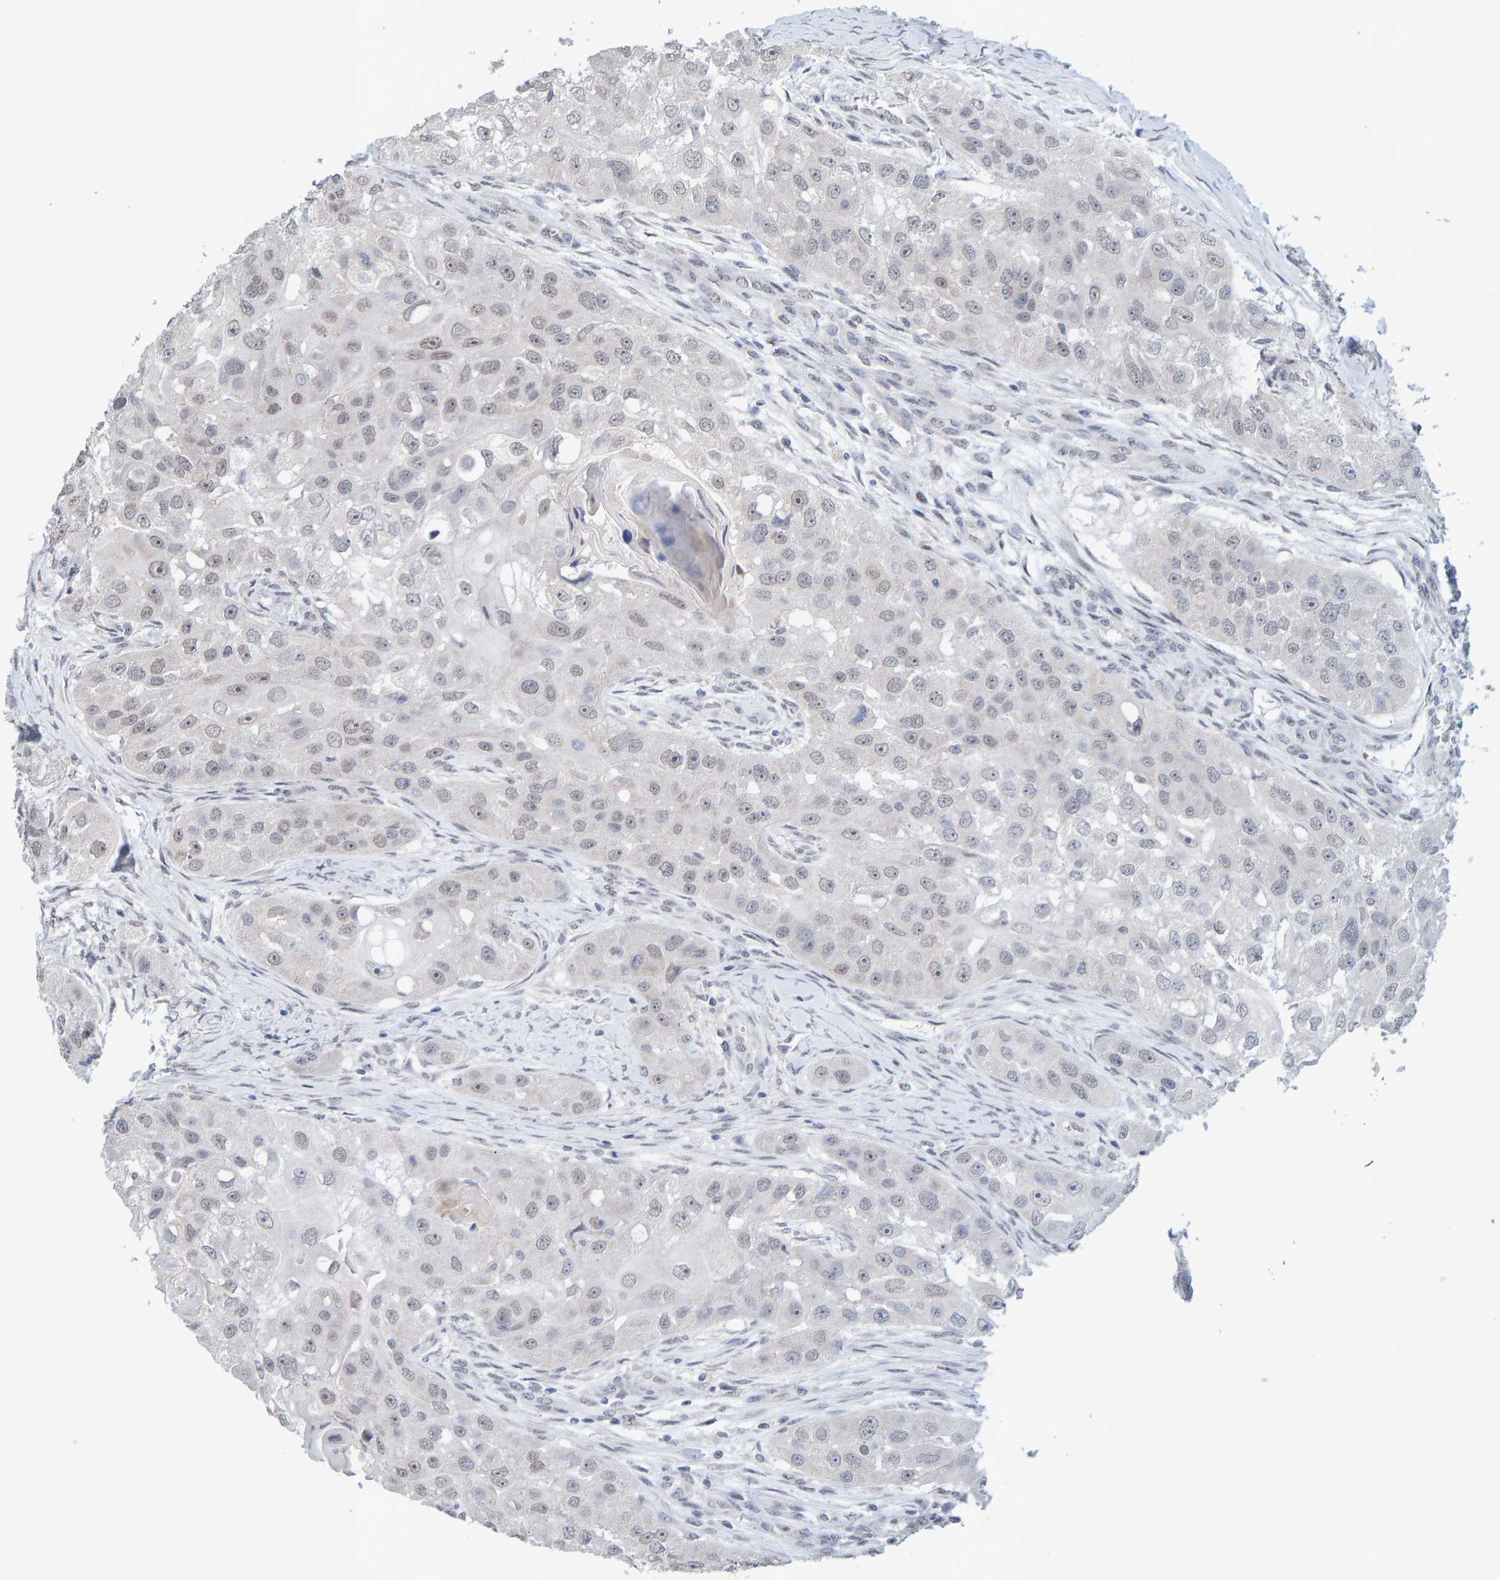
{"staining": {"intensity": "negative", "quantity": "none", "location": "none"}, "tissue": "head and neck cancer", "cell_type": "Tumor cells", "image_type": "cancer", "snomed": [{"axis": "morphology", "description": "Normal tissue, NOS"}, {"axis": "morphology", "description": "Squamous cell carcinoma, NOS"}, {"axis": "topography", "description": "Skeletal muscle"}, {"axis": "topography", "description": "Head-Neck"}], "caption": "This is a histopathology image of immunohistochemistry (IHC) staining of head and neck cancer (squamous cell carcinoma), which shows no positivity in tumor cells.", "gene": "USP43", "patient": {"sex": "male", "age": 51}}